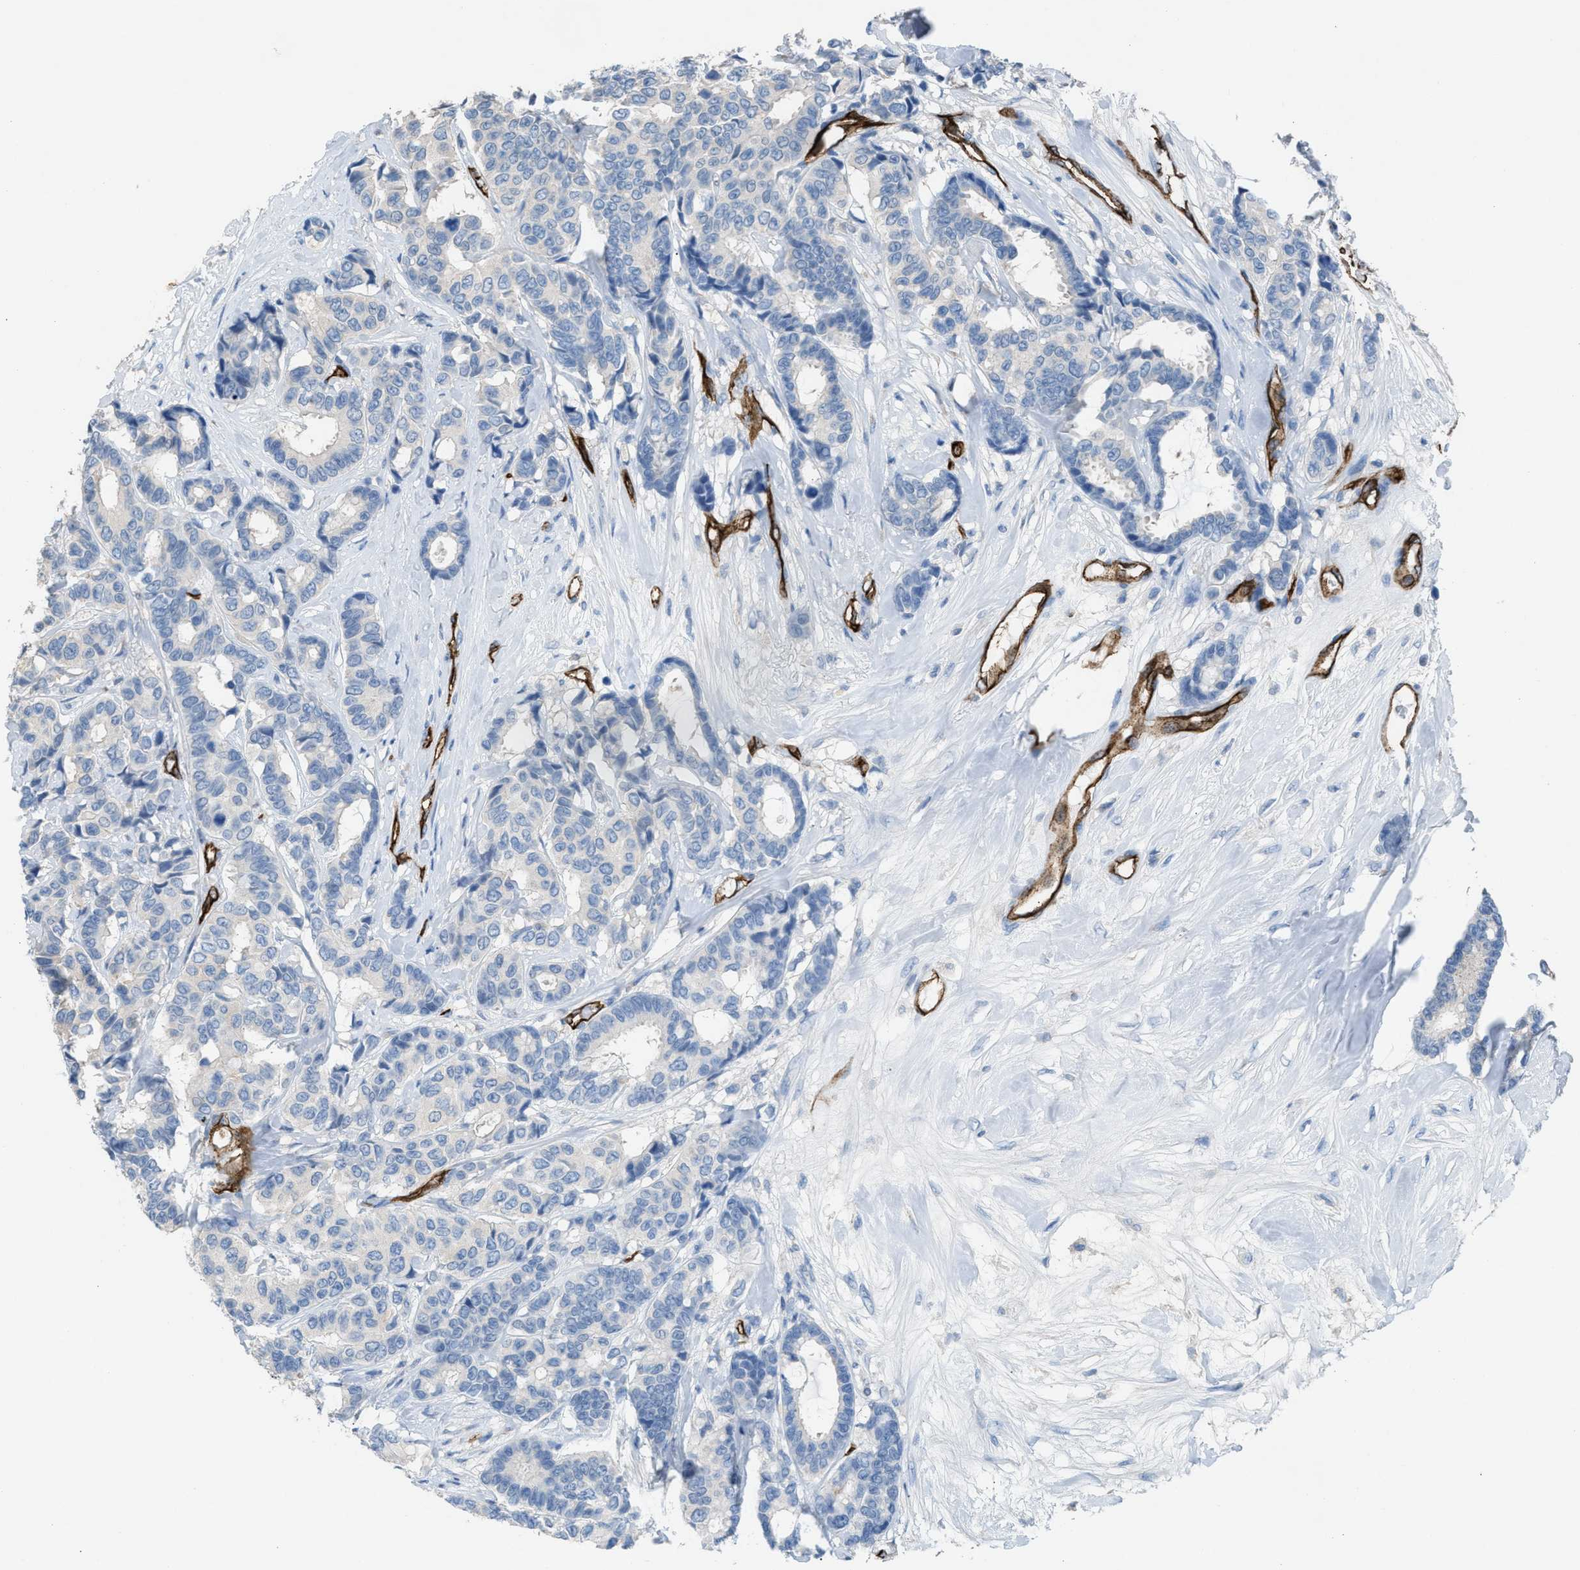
{"staining": {"intensity": "negative", "quantity": "none", "location": "none"}, "tissue": "breast cancer", "cell_type": "Tumor cells", "image_type": "cancer", "snomed": [{"axis": "morphology", "description": "Duct carcinoma"}, {"axis": "topography", "description": "Breast"}], "caption": "Immunohistochemistry (IHC) image of neoplastic tissue: human breast cancer stained with DAB reveals no significant protein positivity in tumor cells. Brightfield microscopy of IHC stained with DAB (brown) and hematoxylin (blue), captured at high magnification.", "gene": "DYSF", "patient": {"sex": "female", "age": 87}}